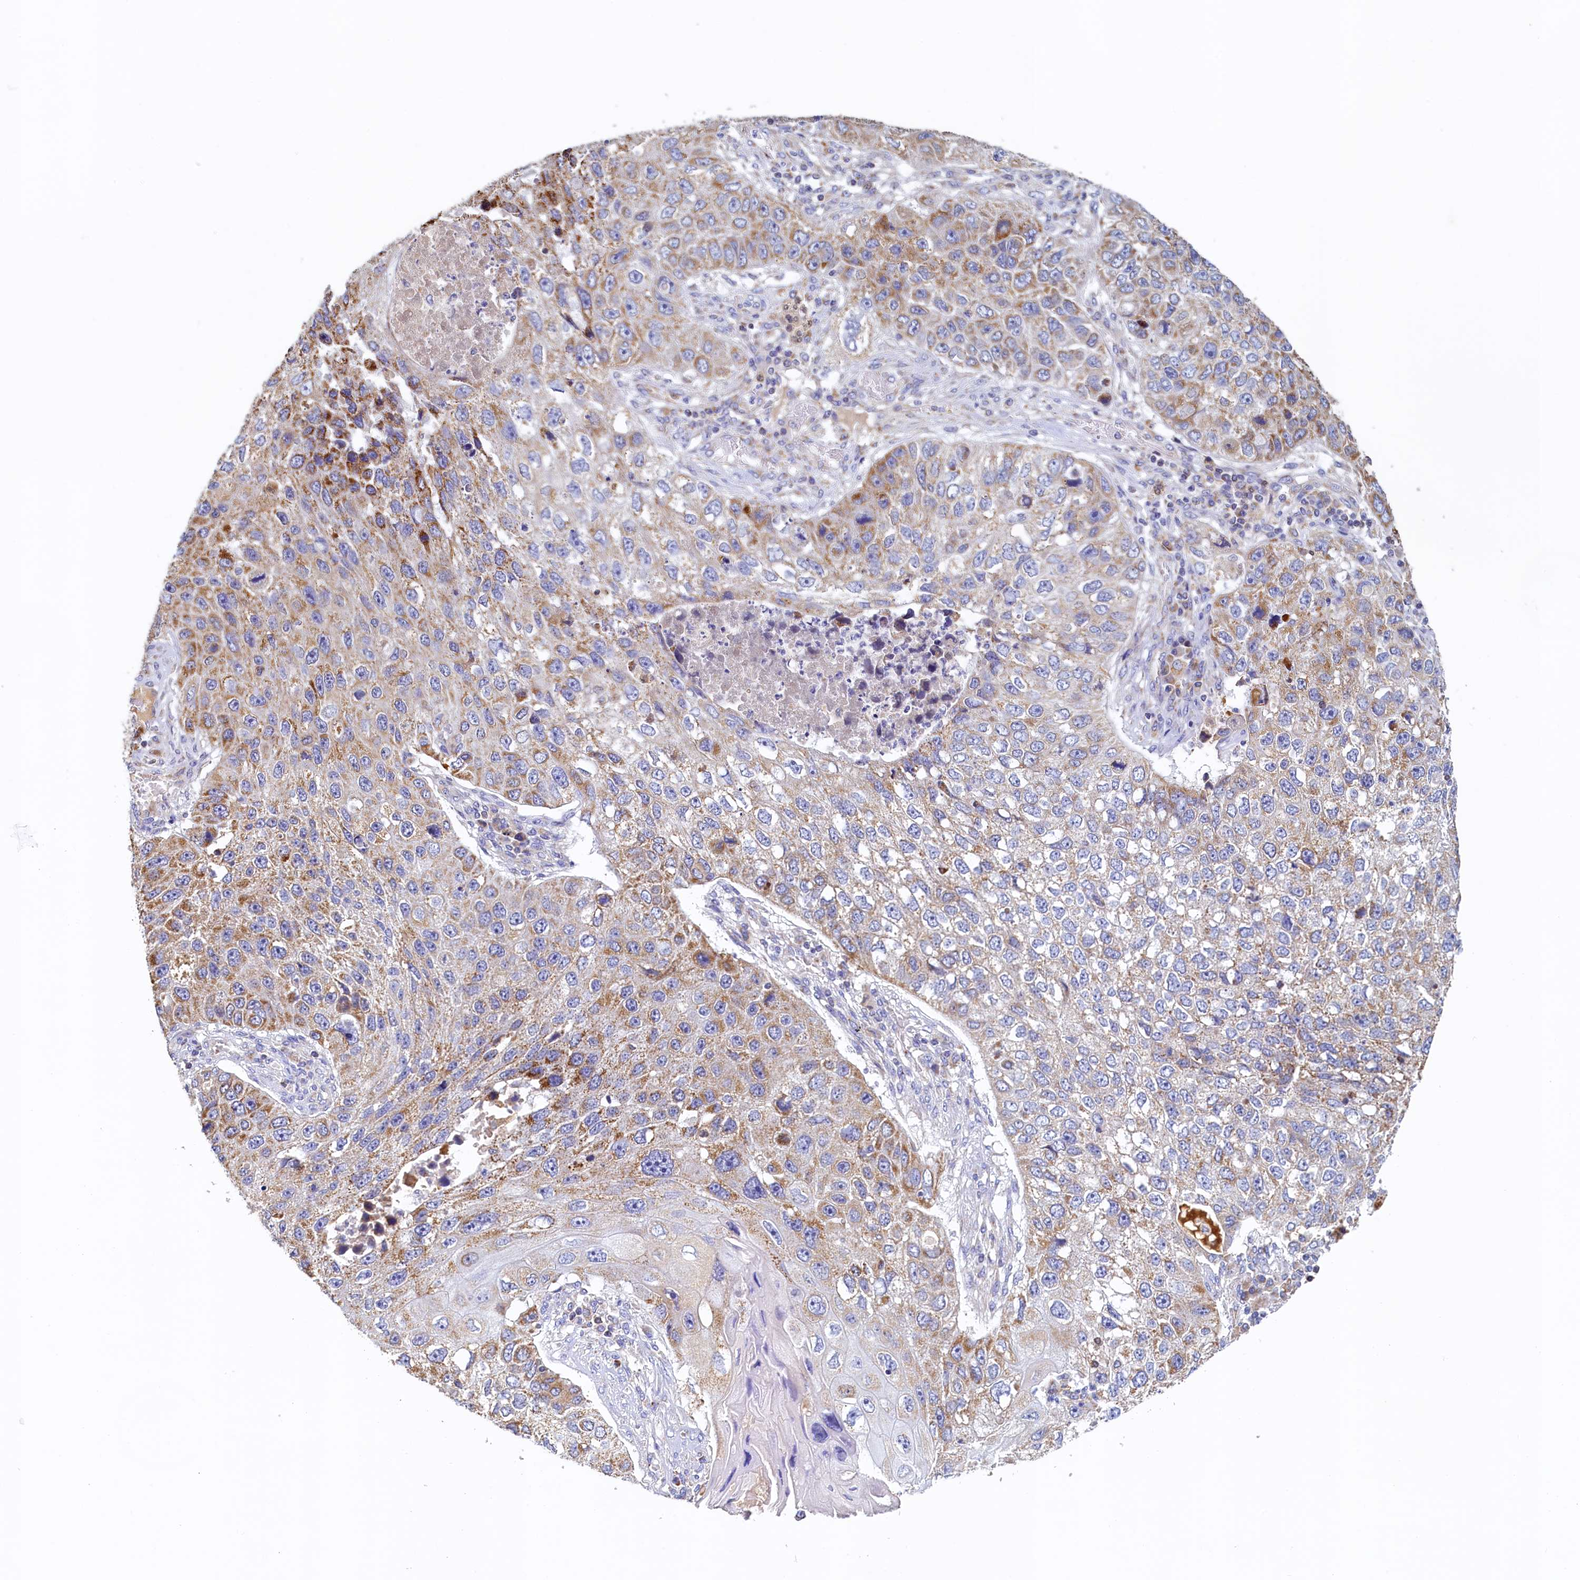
{"staining": {"intensity": "moderate", "quantity": "25%-75%", "location": "cytoplasmic/membranous"}, "tissue": "lung cancer", "cell_type": "Tumor cells", "image_type": "cancer", "snomed": [{"axis": "morphology", "description": "Squamous cell carcinoma, NOS"}, {"axis": "topography", "description": "Lung"}], "caption": "Lung squamous cell carcinoma stained with DAB immunohistochemistry shows medium levels of moderate cytoplasmic/membranous staining in about 25%-75% of tumor cells.", "gene": "POC1A", "patient": {"sex": "male", "age": 61}}